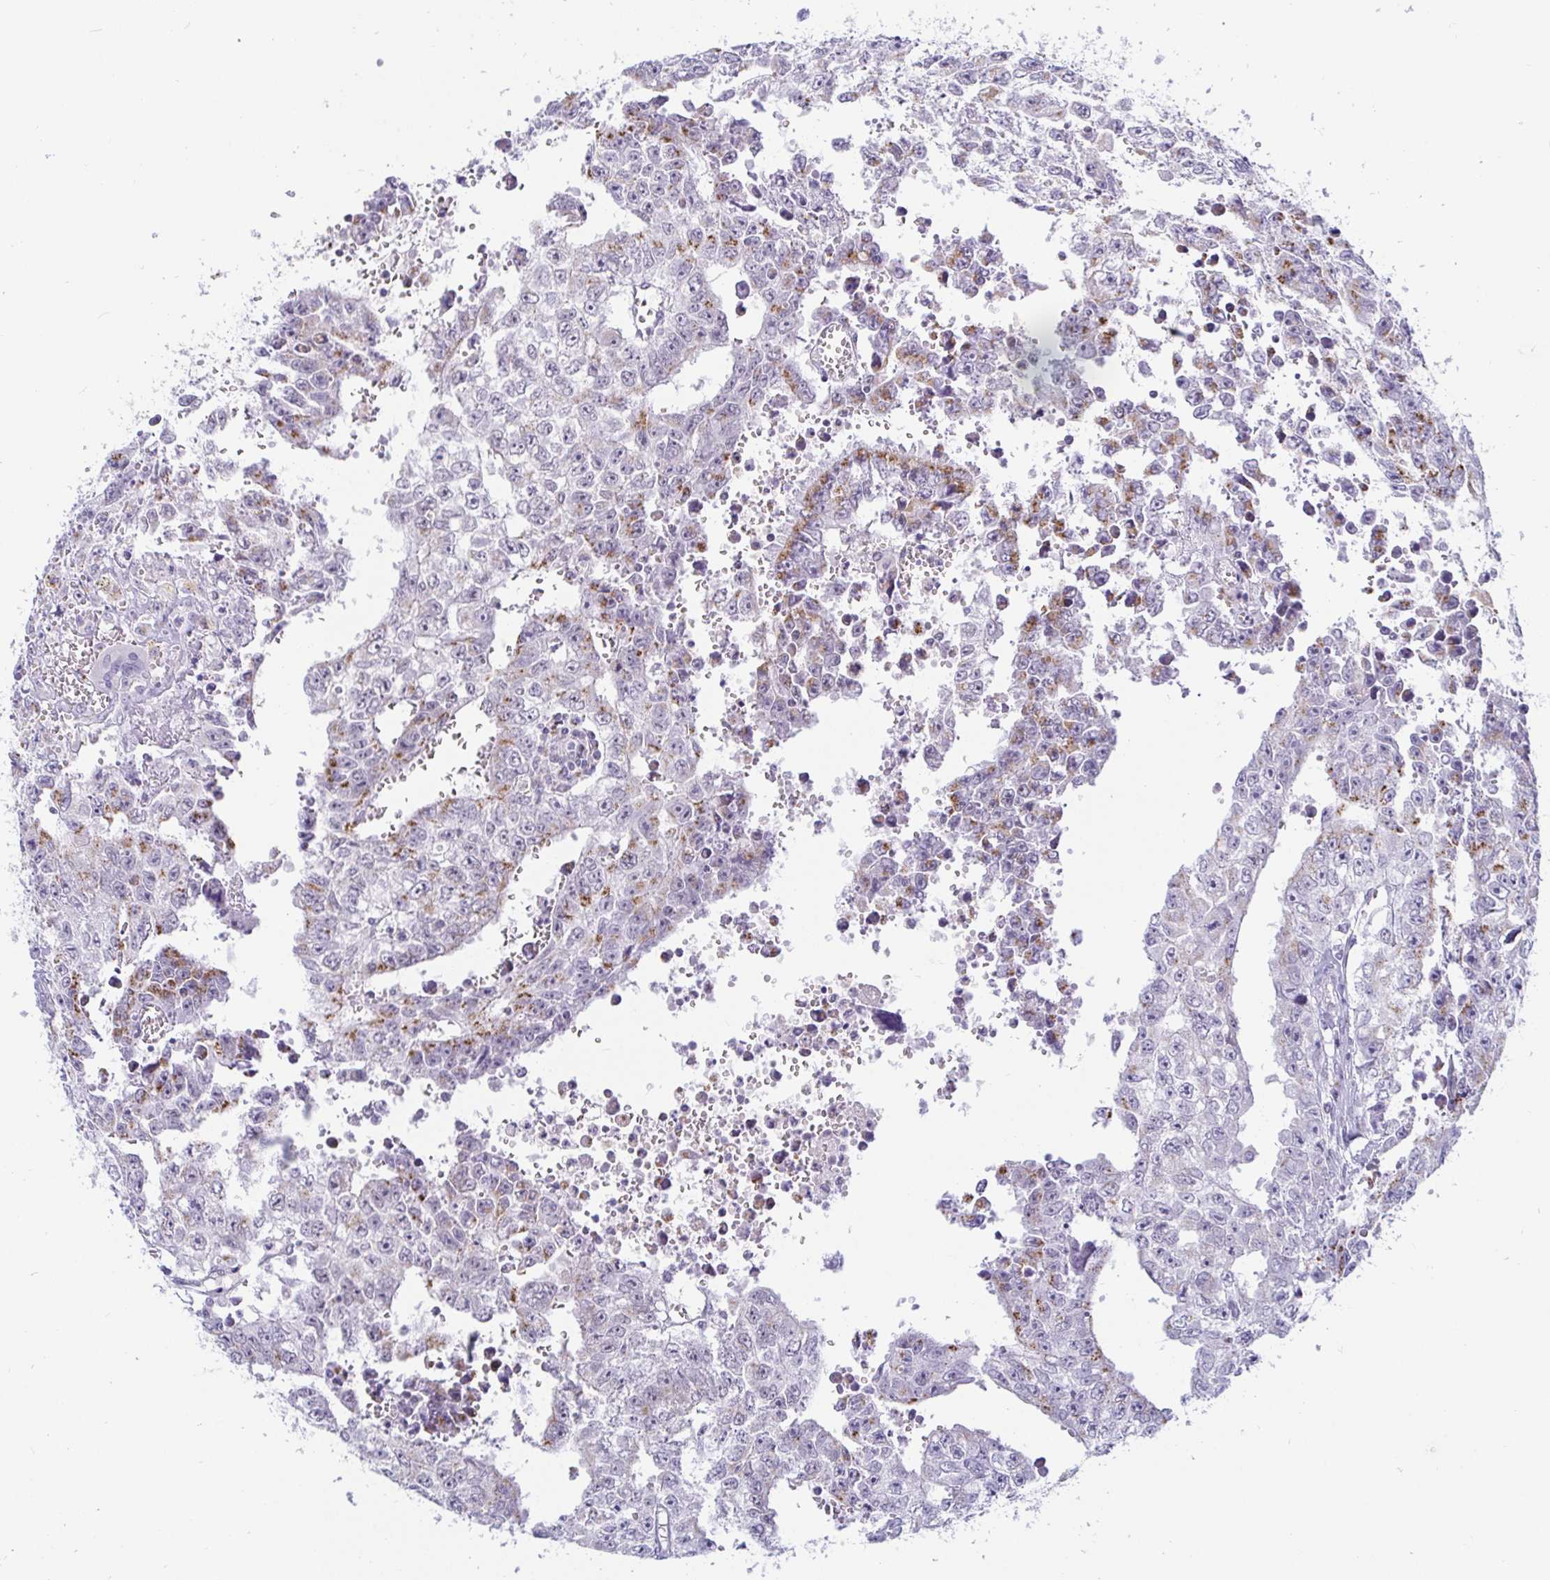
{"staining": {"intensity": "moderate", "quantity": "<25%", "location": "cytoplasmic/membranous"}, "tissue": "testis cancer", "cell_type": "Tumor cells", "image_type": "cancer", "snomed": [{"axis": "morphology", "description": "Carcinoma, Embryonal, NOS"}, {"axis": "morphology", "description": "Teratoma, malignant, NOS"}, {"axis": "topography", "description": "Testis"}], "caption": "There is low levels of moderate cytoplasmic/membranous positivity in tumor cells of testis cancer, as demonstrated by immunohistochemical staining (brown color).", "gene": "OR51D1", "patient": {"sex": "male", "age": 24}}